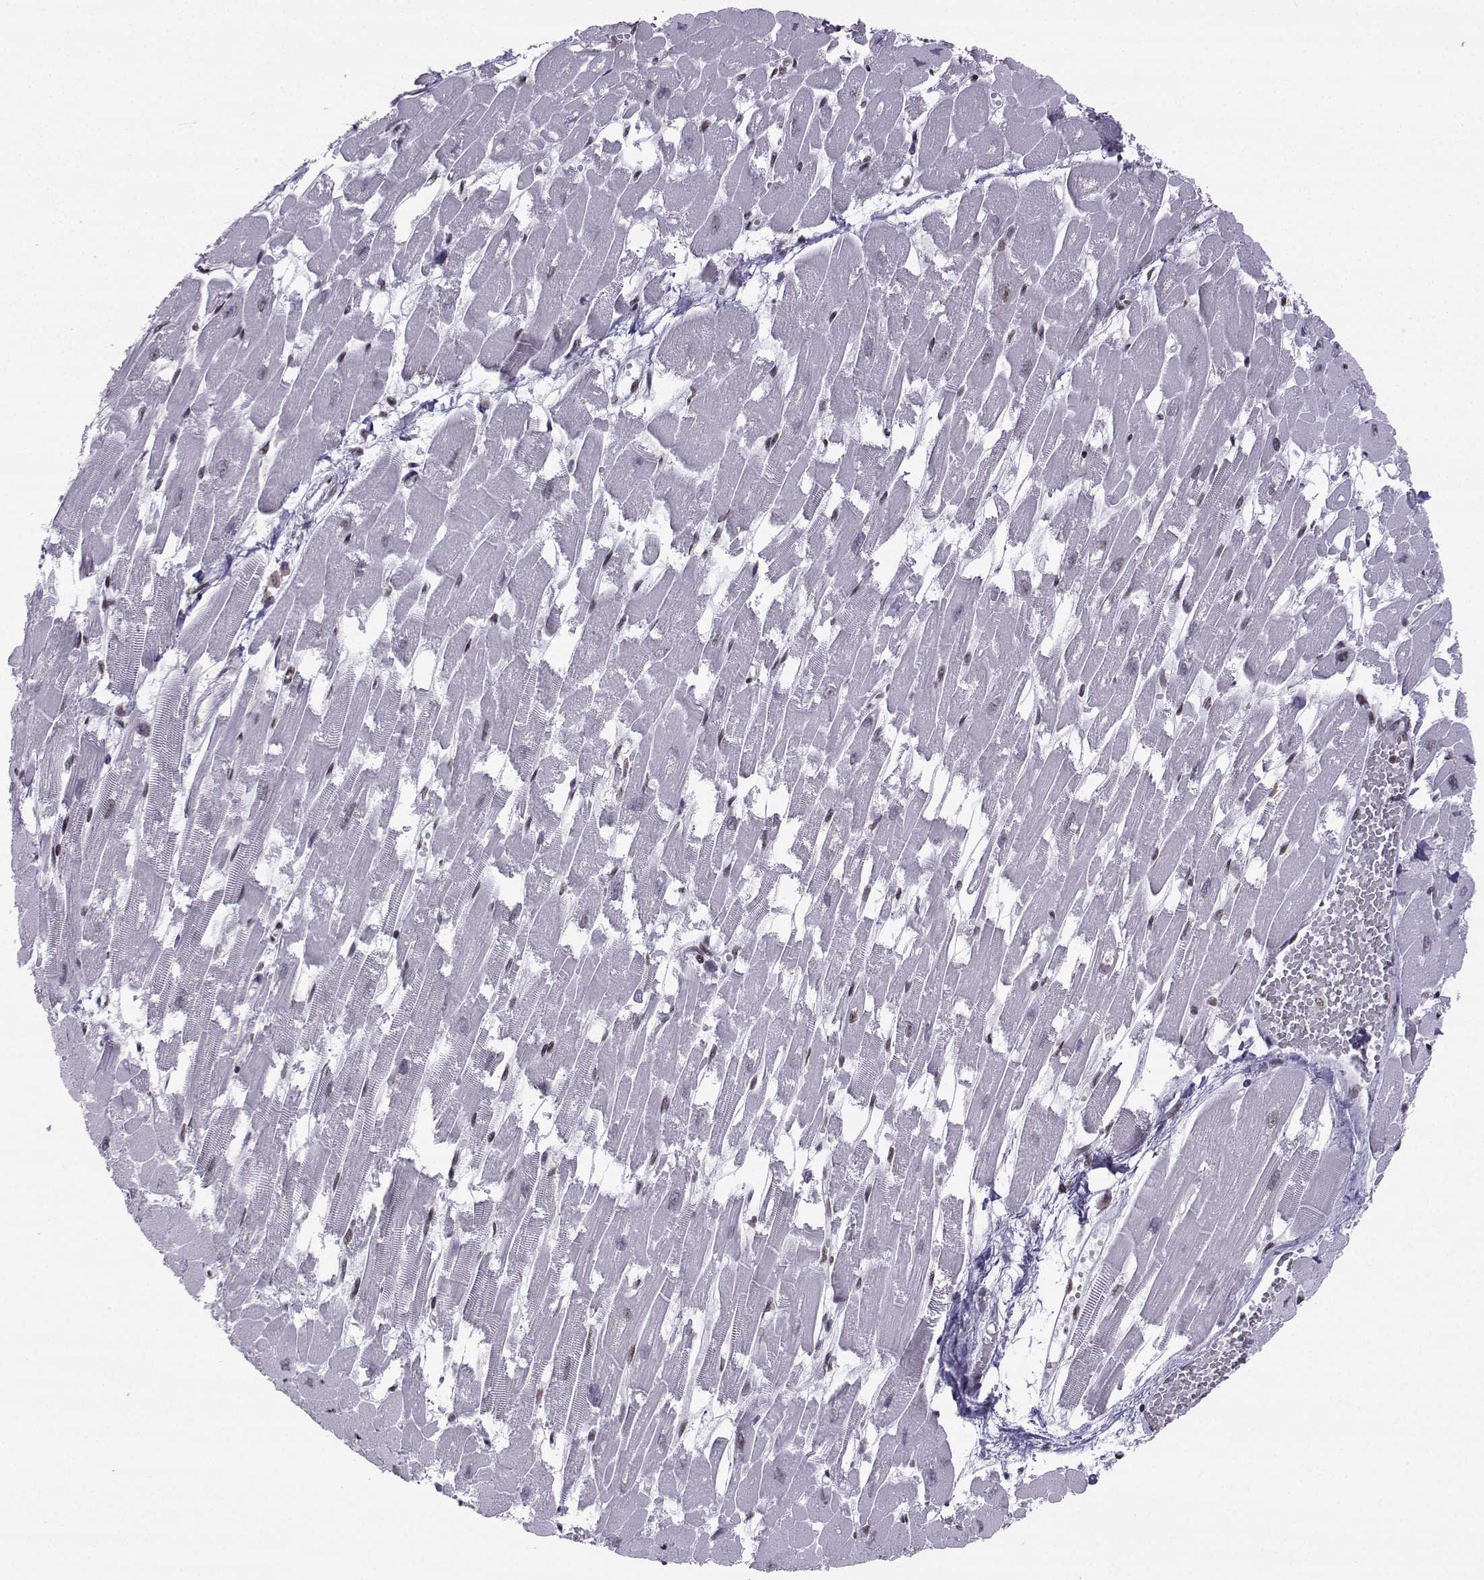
{"staining": {"intensity": "weak", "quantity": "25%-75%", "location": "nuclear"}, "tissue": "heart muscle", "cell_type": "Cardiomyocytes", "image_type": "normal", "snomed": [{"axis": "morphology", "description": "Normal tissue, NOS"}, {"axis": "topography", "description": "Heart"}], "caption": "Immunohistochemistry (IHC) (DAB) staining of benign human heart muscle exhibits weak nuclear protein positivity in about 25%-75% of cardiomyocytes.", "gene": "SNRPB2", "patient": {"sex": "female", "age": 52}}